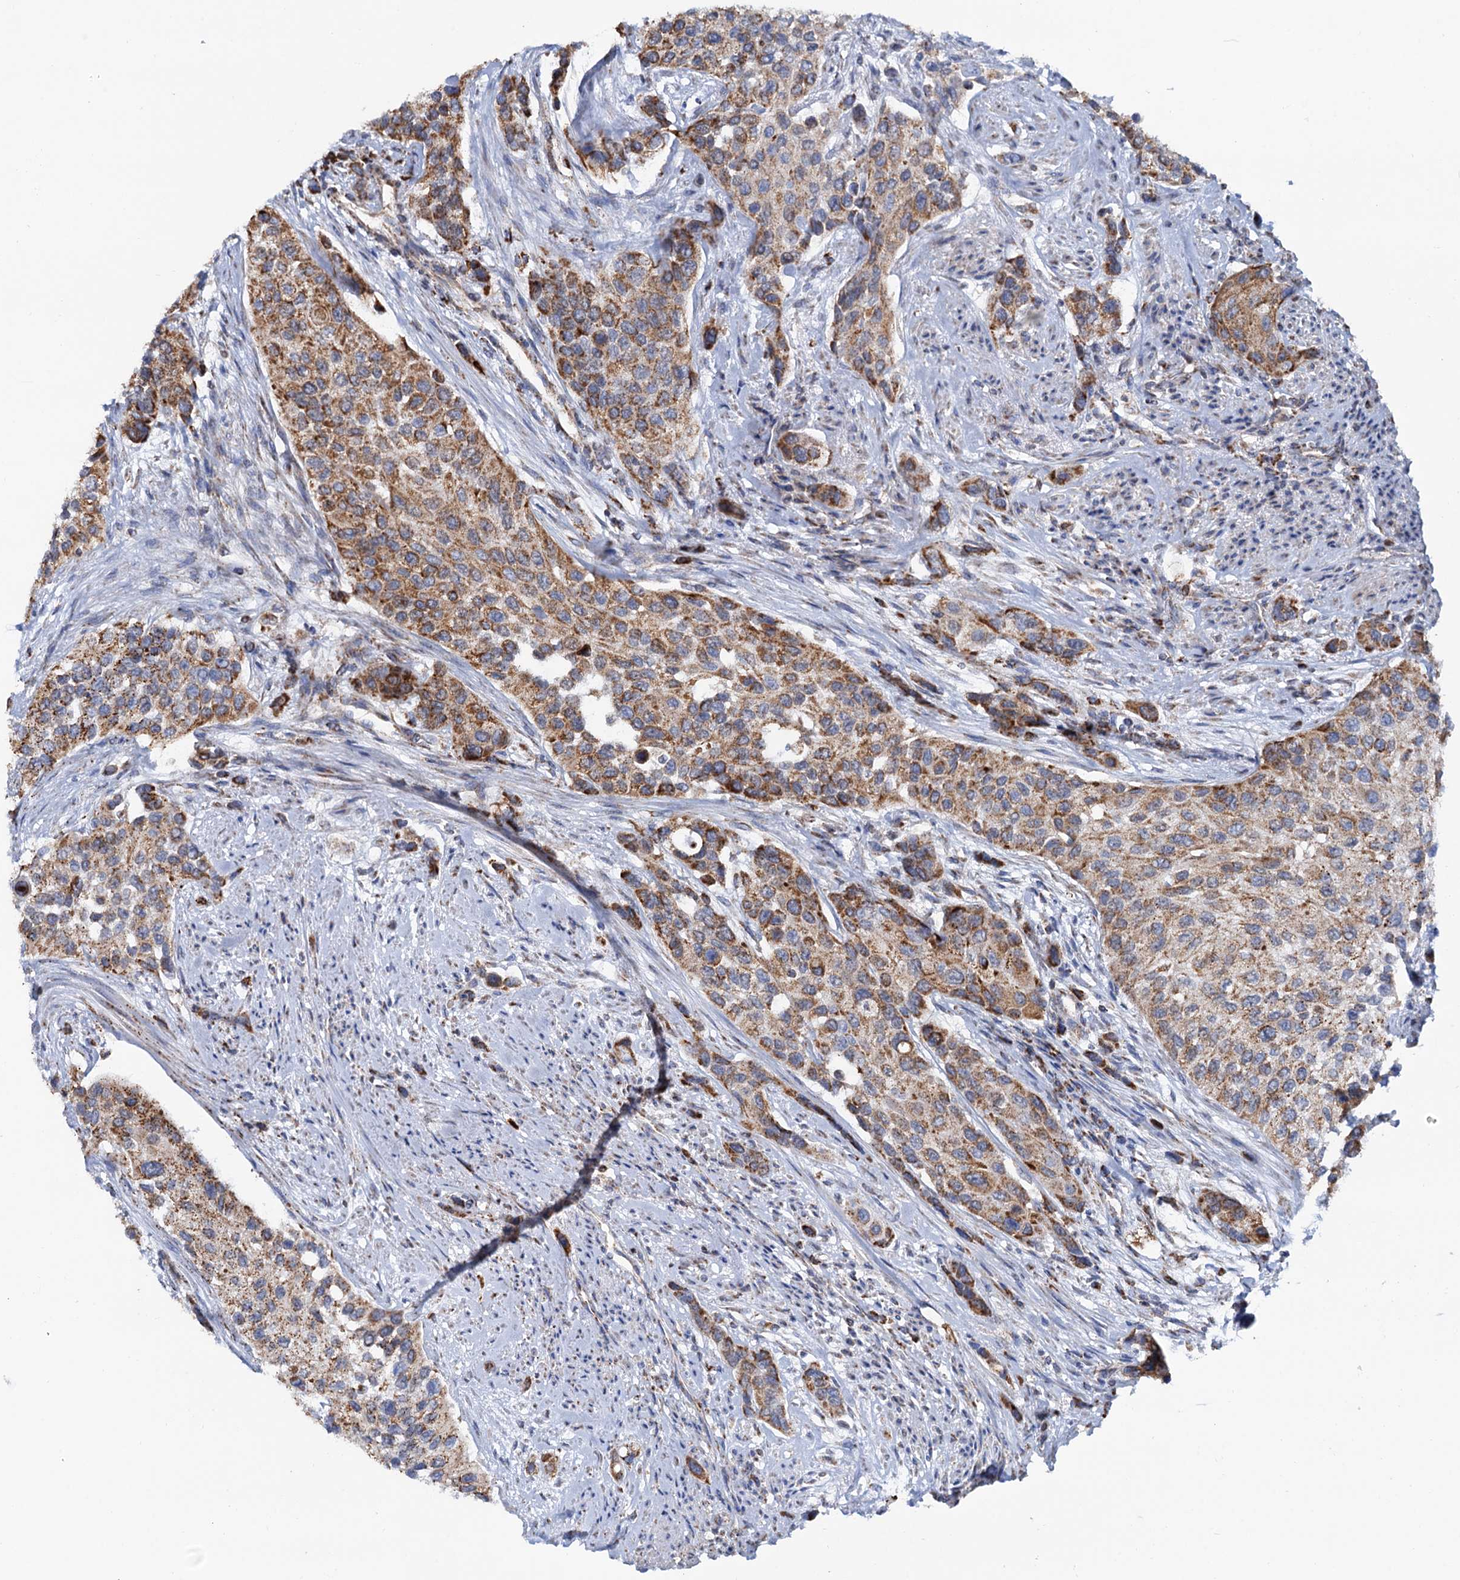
{"staining": {"intensity": "moderate", "quantity": ">75%", "location": "cytoplasmic/membranous"}, "tissue": "urothelial cancer", "cell_type": "Tumor cells", "image_type": "cancer", "snomed": [{"axis": "morphology", "description": "Normal tissue, NOS"}, {"axis": "morphology", "description": "Urothelial carcinoma, High grade"}, {"axis": "topography", "description": "Vascular tissue"}, {"axis": "topography", "description": "Urinary bladder"}], "caption": "Immunohistochemistry (DAB (3,3'-diaminobenzidine)) staining of high-grade urothelial carcinoma shows moderate cytoplasmic/membranous protein expression in approximately >75% of tumor cells. Ihc stains the protein of interest in brown and the nuclei are stained blue.", "gene": "C2CD3", "patient": {"sex": "female", "age": 56}}